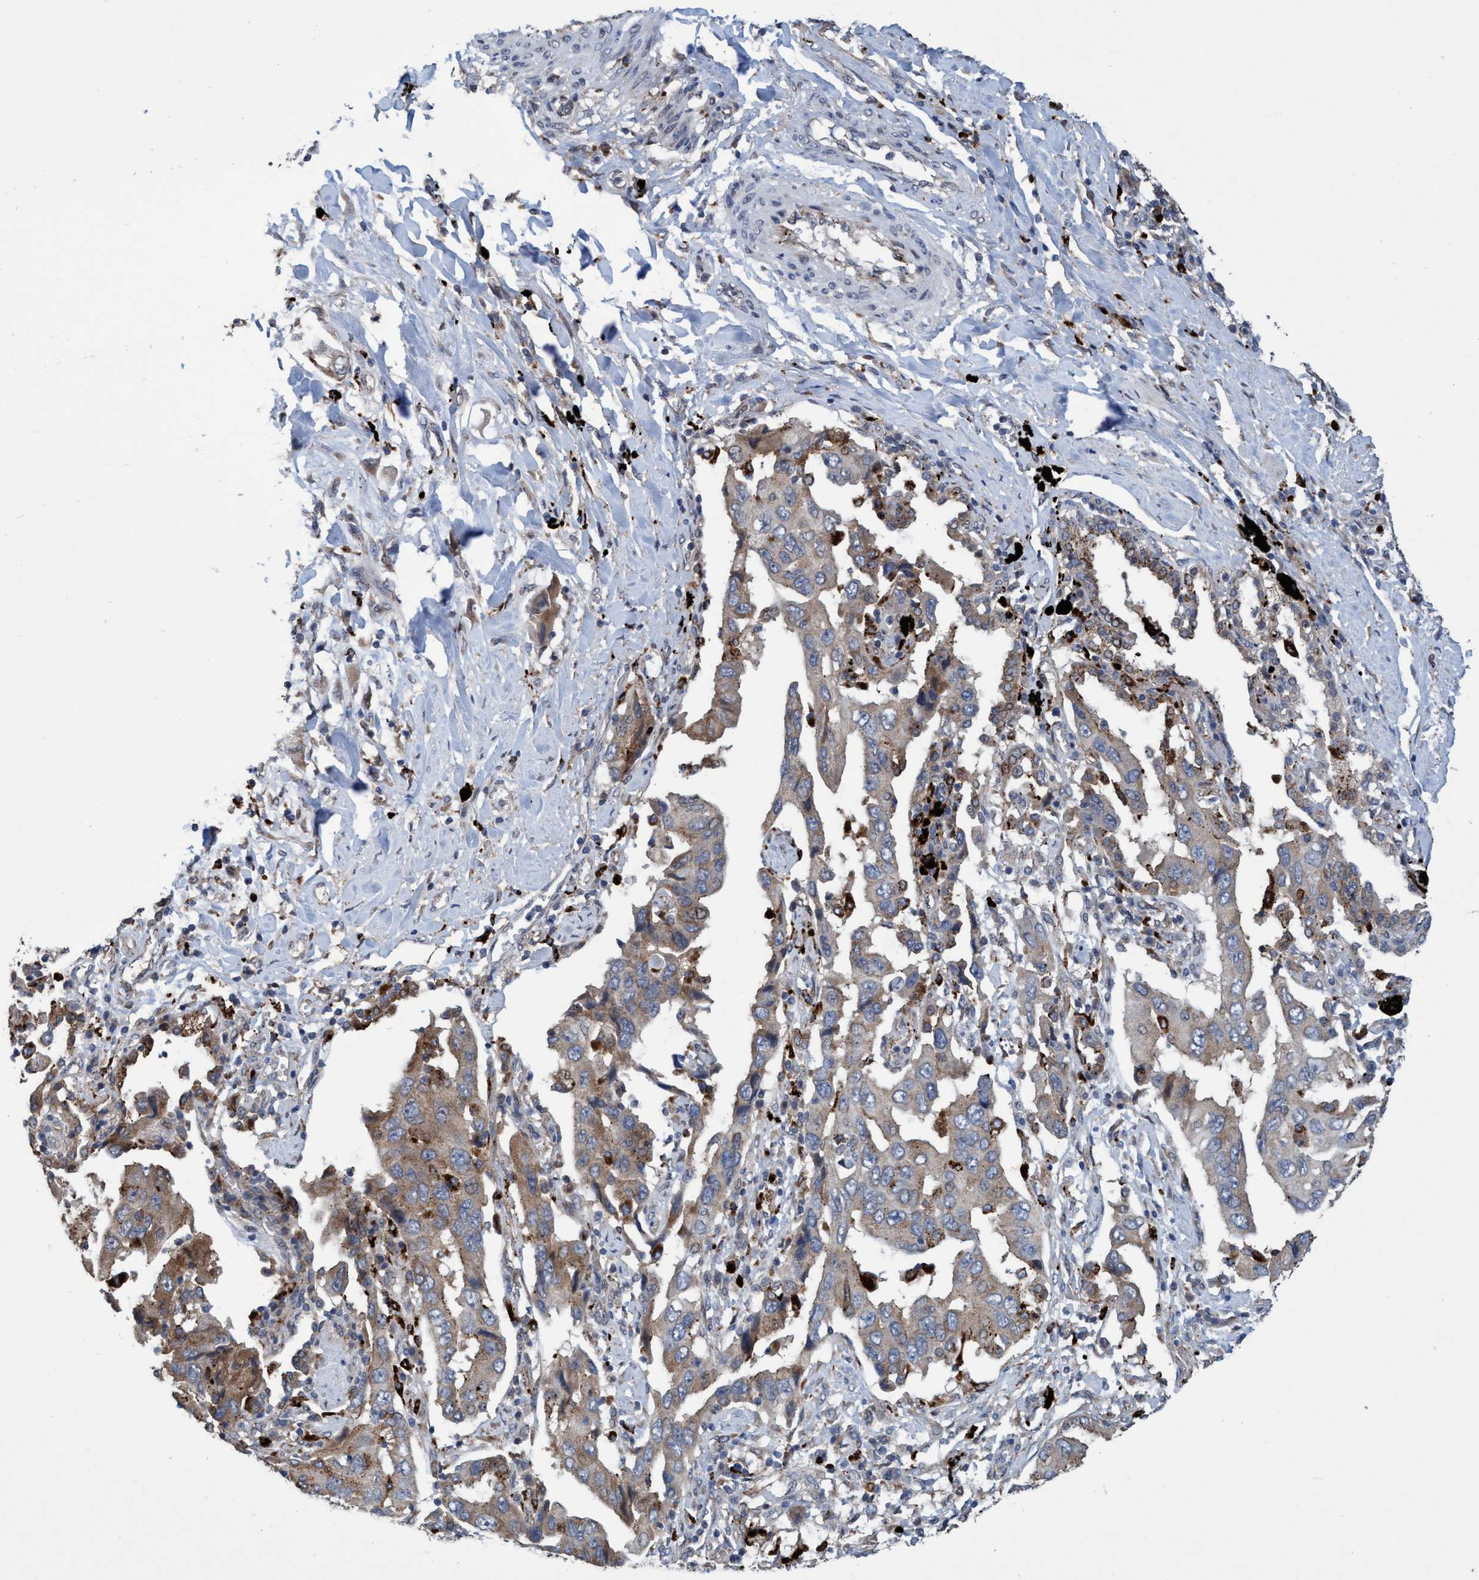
{"staining": {"intensity": "weak", "quantity": "25%-75%", "location": "cytoplasmic/membranous"}, "tissue": "lung cancer", "cell_type": "Tumor cells", "image_type": "cancer", "snomed": [{"axis": "morphology", "description": "Adenocarcinoma, NOS"}, {"axis": "topography", "description": "Lung"}], "caption": "DAB immunohistochemical staining of lung adenocarcinoma exhibits weak cytoplasmic/membranous protein staining in about 25%-75% of tumor cells. Nuclei are stained in blue.", "gene": "BBS9", "patient": {"sex": "female", "age": 65}}